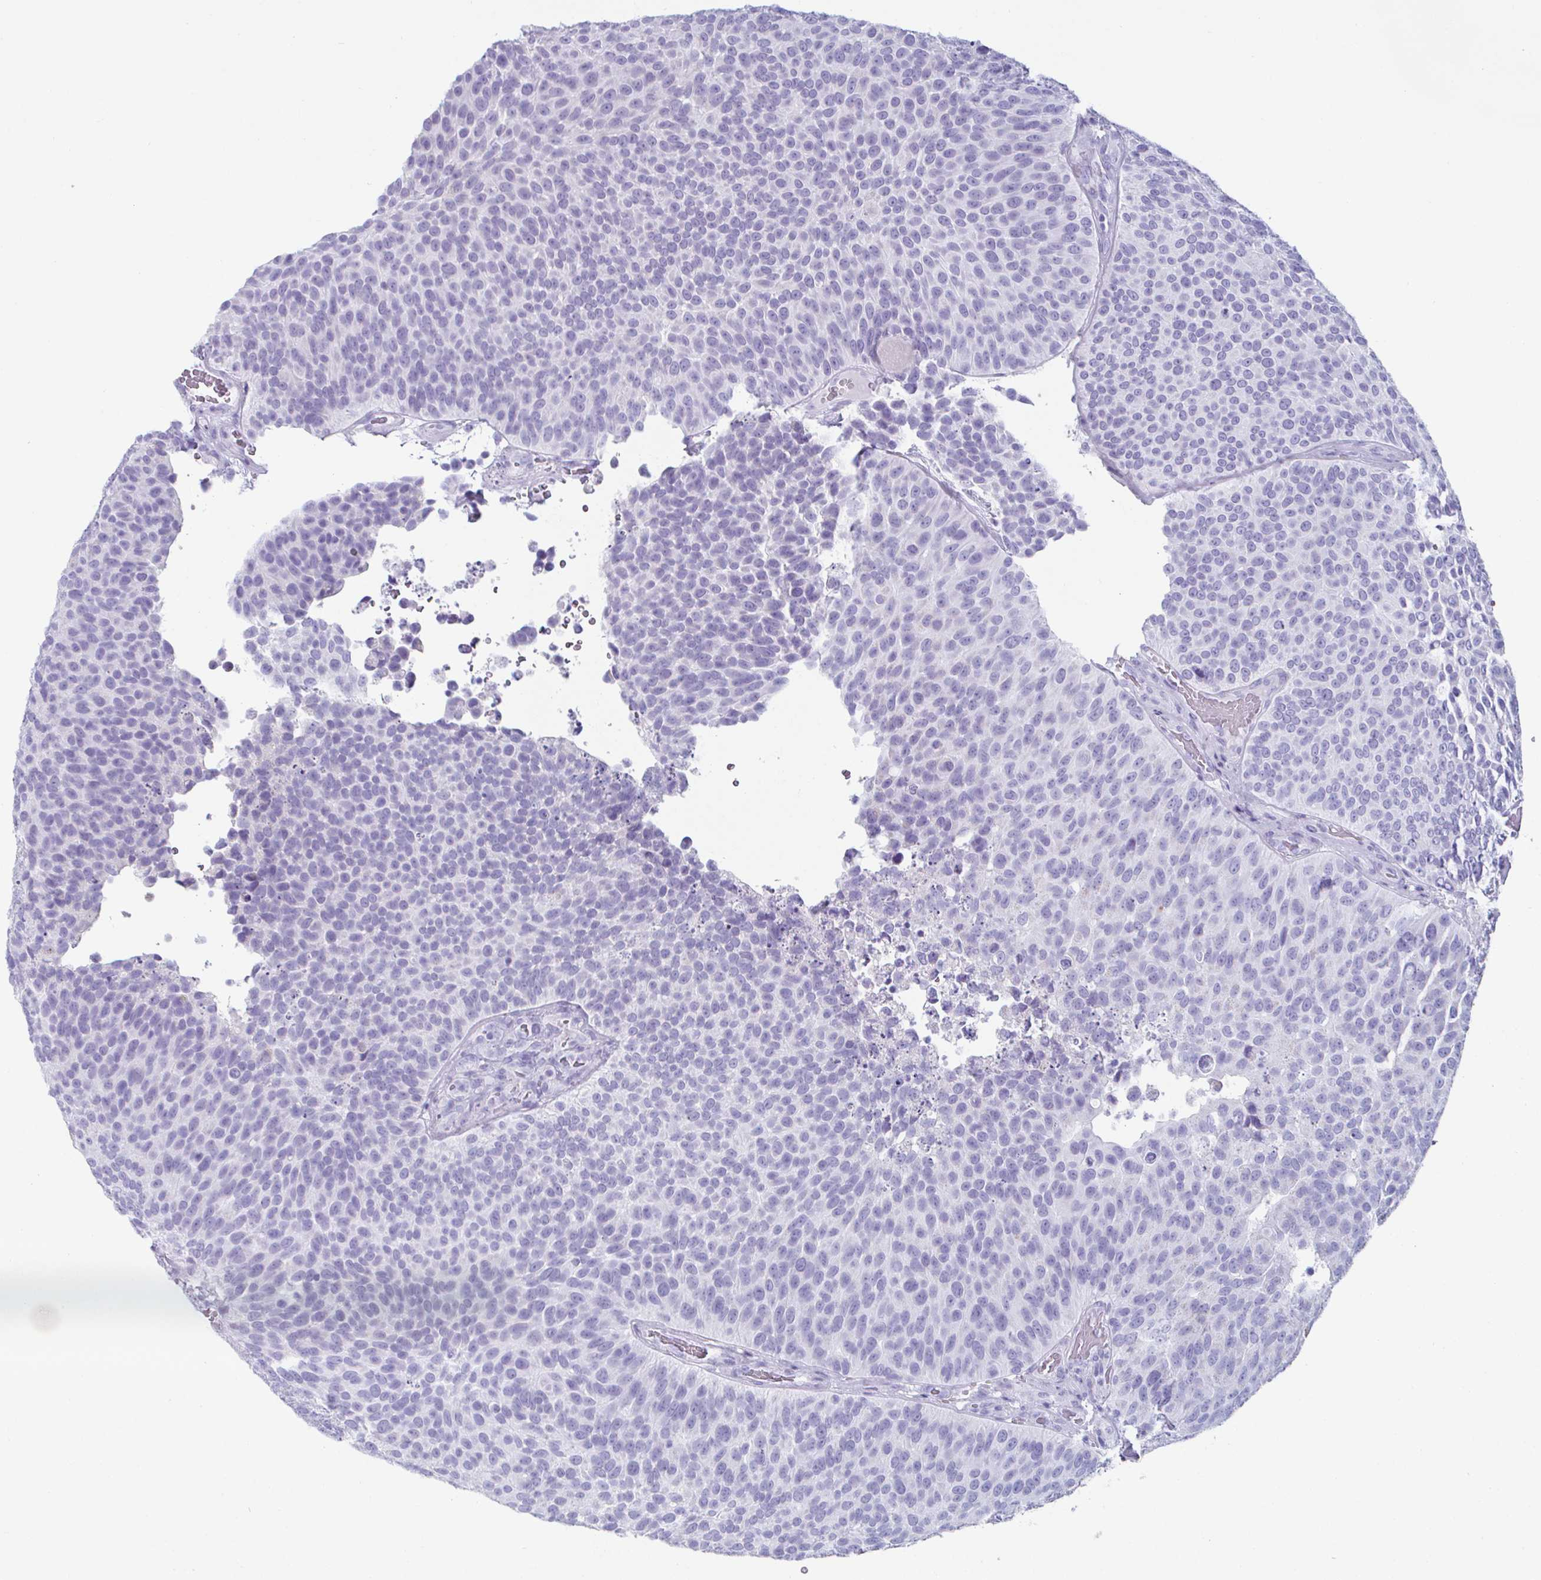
{"staining": {"intensity": "negative", "quantity": "none", "location": "none"}, "tissue": "urothelial cancer", "cell_type": "Tumor cells", "image_type": "cancer", "snomed": [{"axis": "morphology", "description": "Urothelial carcinoma, Low grade"}, {"axis": "topography", "description": "Urinary bladder"}], "caption": "An immunohistochemistry histopathology image of urothelial cancer is shown. There is no staining in tumor cells of urothelial cancer.", "gene": "CREG2", "patient": {"sex": "male", "age": 76}}